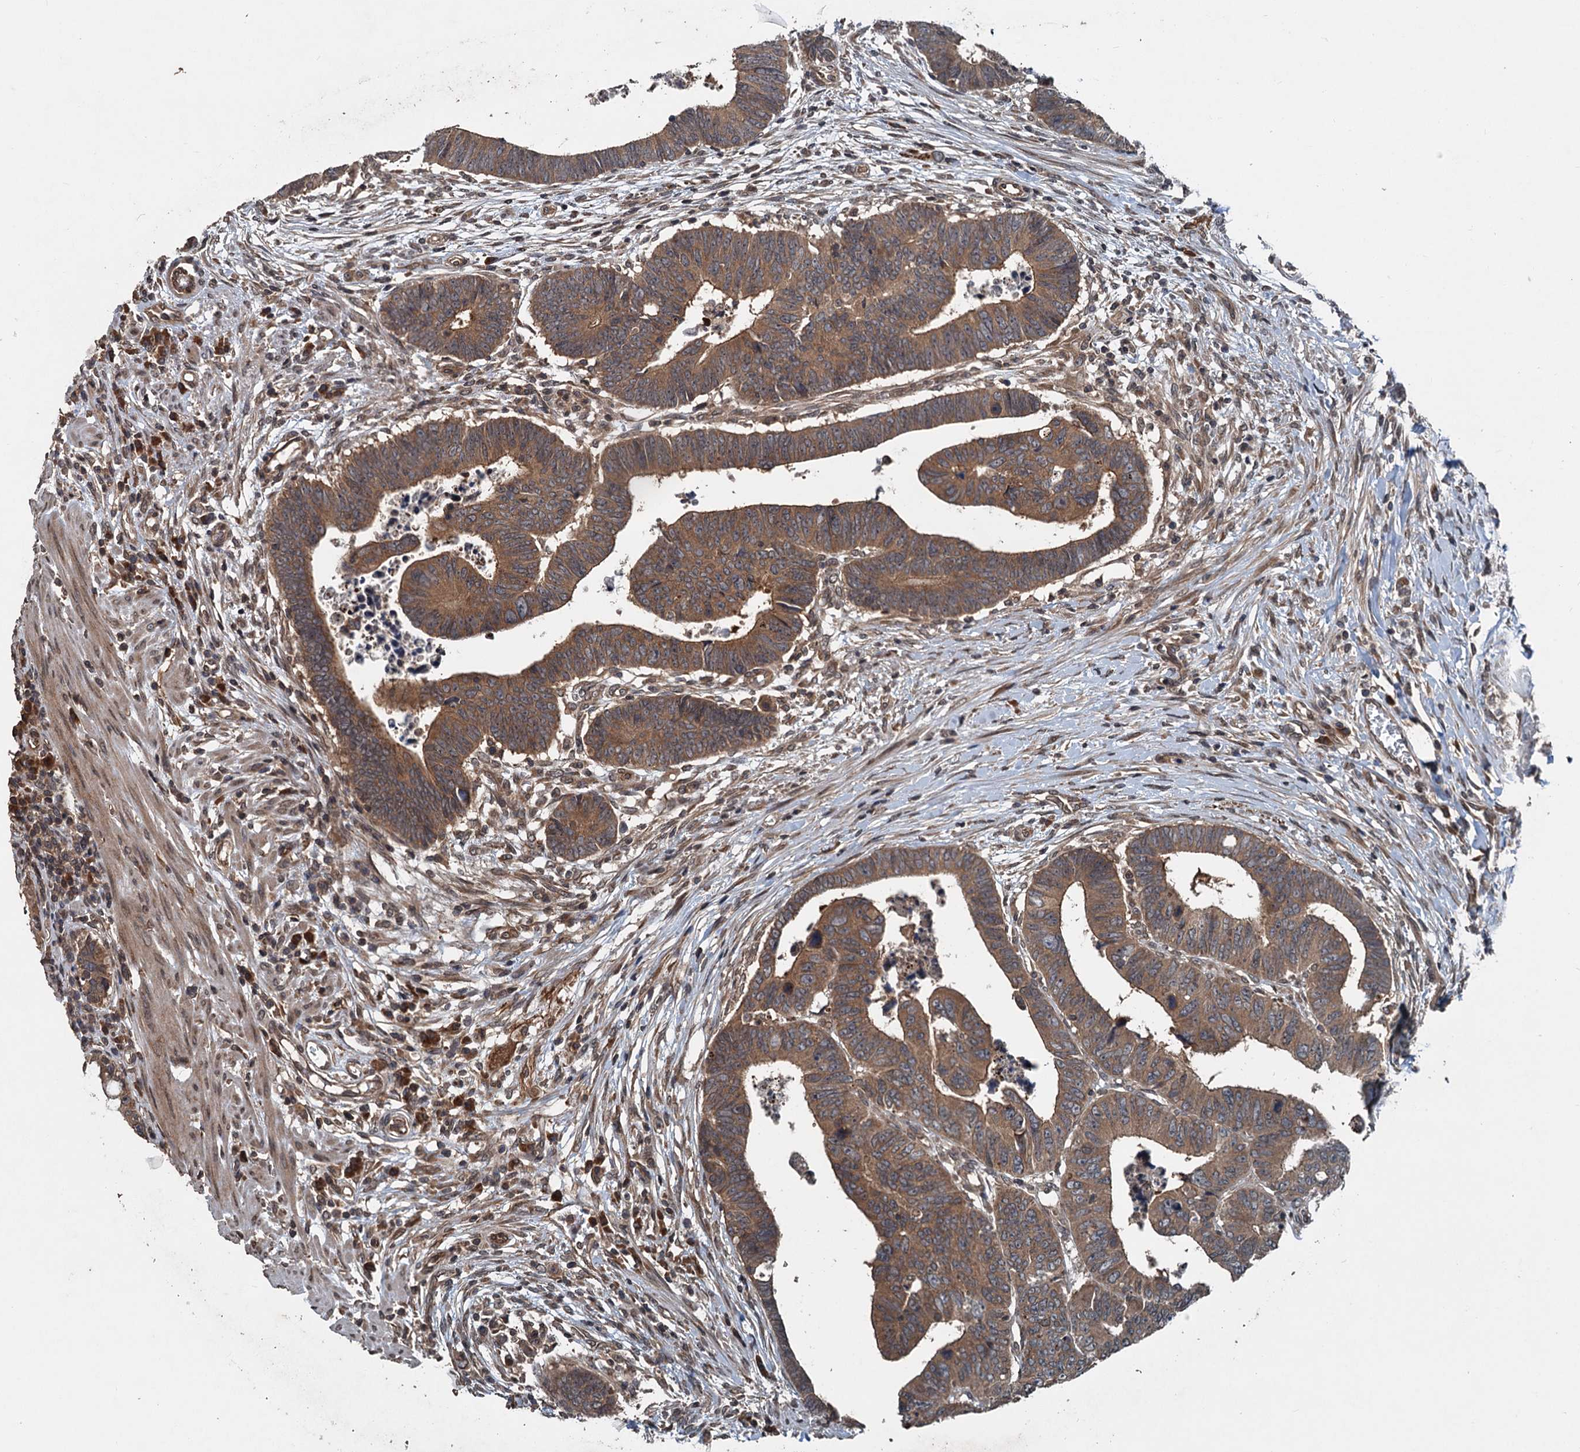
{"staining": {"intensity": "moderate", "quantity": ">75%", "location": "cytoplasmic/membranous"}, "tissue": "colorectal cancer", "cell_type": "Tumor cells", "image_type": "cancer", "snomed": [{"axis": "morphology", "description": "Normal tissue, NOS"}, {"axis": "morphology", "description": "Adenocarcinoma, NOS"}, {"axis": "topography", "description": "Rectum"}], "caption": "Immunohistochemical staining of colorectal adenocarcinoma demonstrates moderate cytoplasmic/membranous protein positivity in approximately >75% of tumor cells.", "gene": "N4BP2L2", "patient": {"sex": "female", "age": 65}}